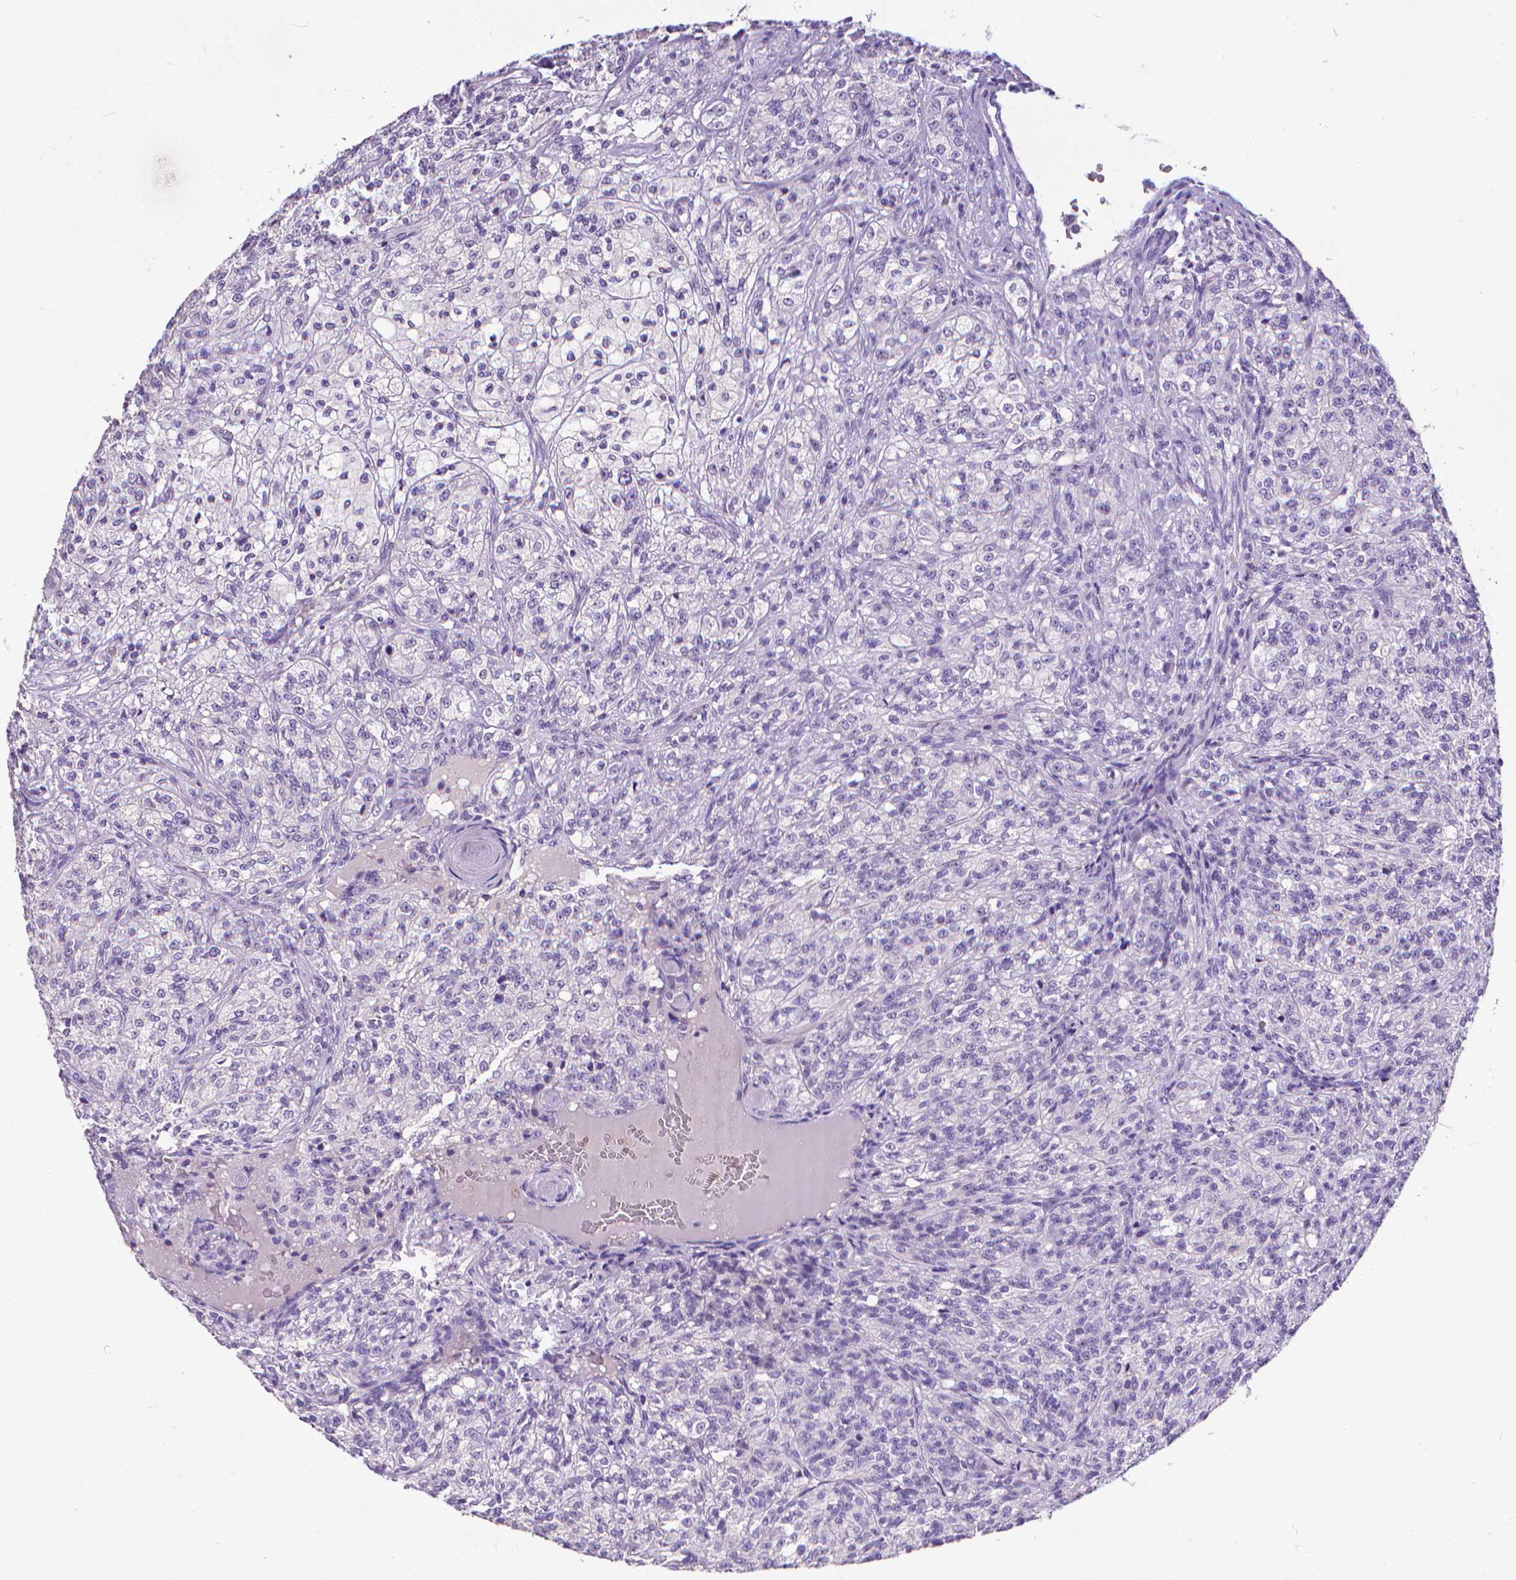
{"staining": {"intensity": "negative", "quantity": "none", "location": "none"}, "tissue": "renal cancer", "cell_type": "Tumor cells", "image_type": "cancer", "snomed": [{"axis": "morphology", "description": "Adenocarcinoma, NOS"}, {"axis": "topography", "description": "Kidney"}], "caption": "Histopathology image shows no protein expression in tumor cells of renal adenocarcinoma tissue.", "gene": "CD4", "patient": {"sex": "female", "age": 63}}